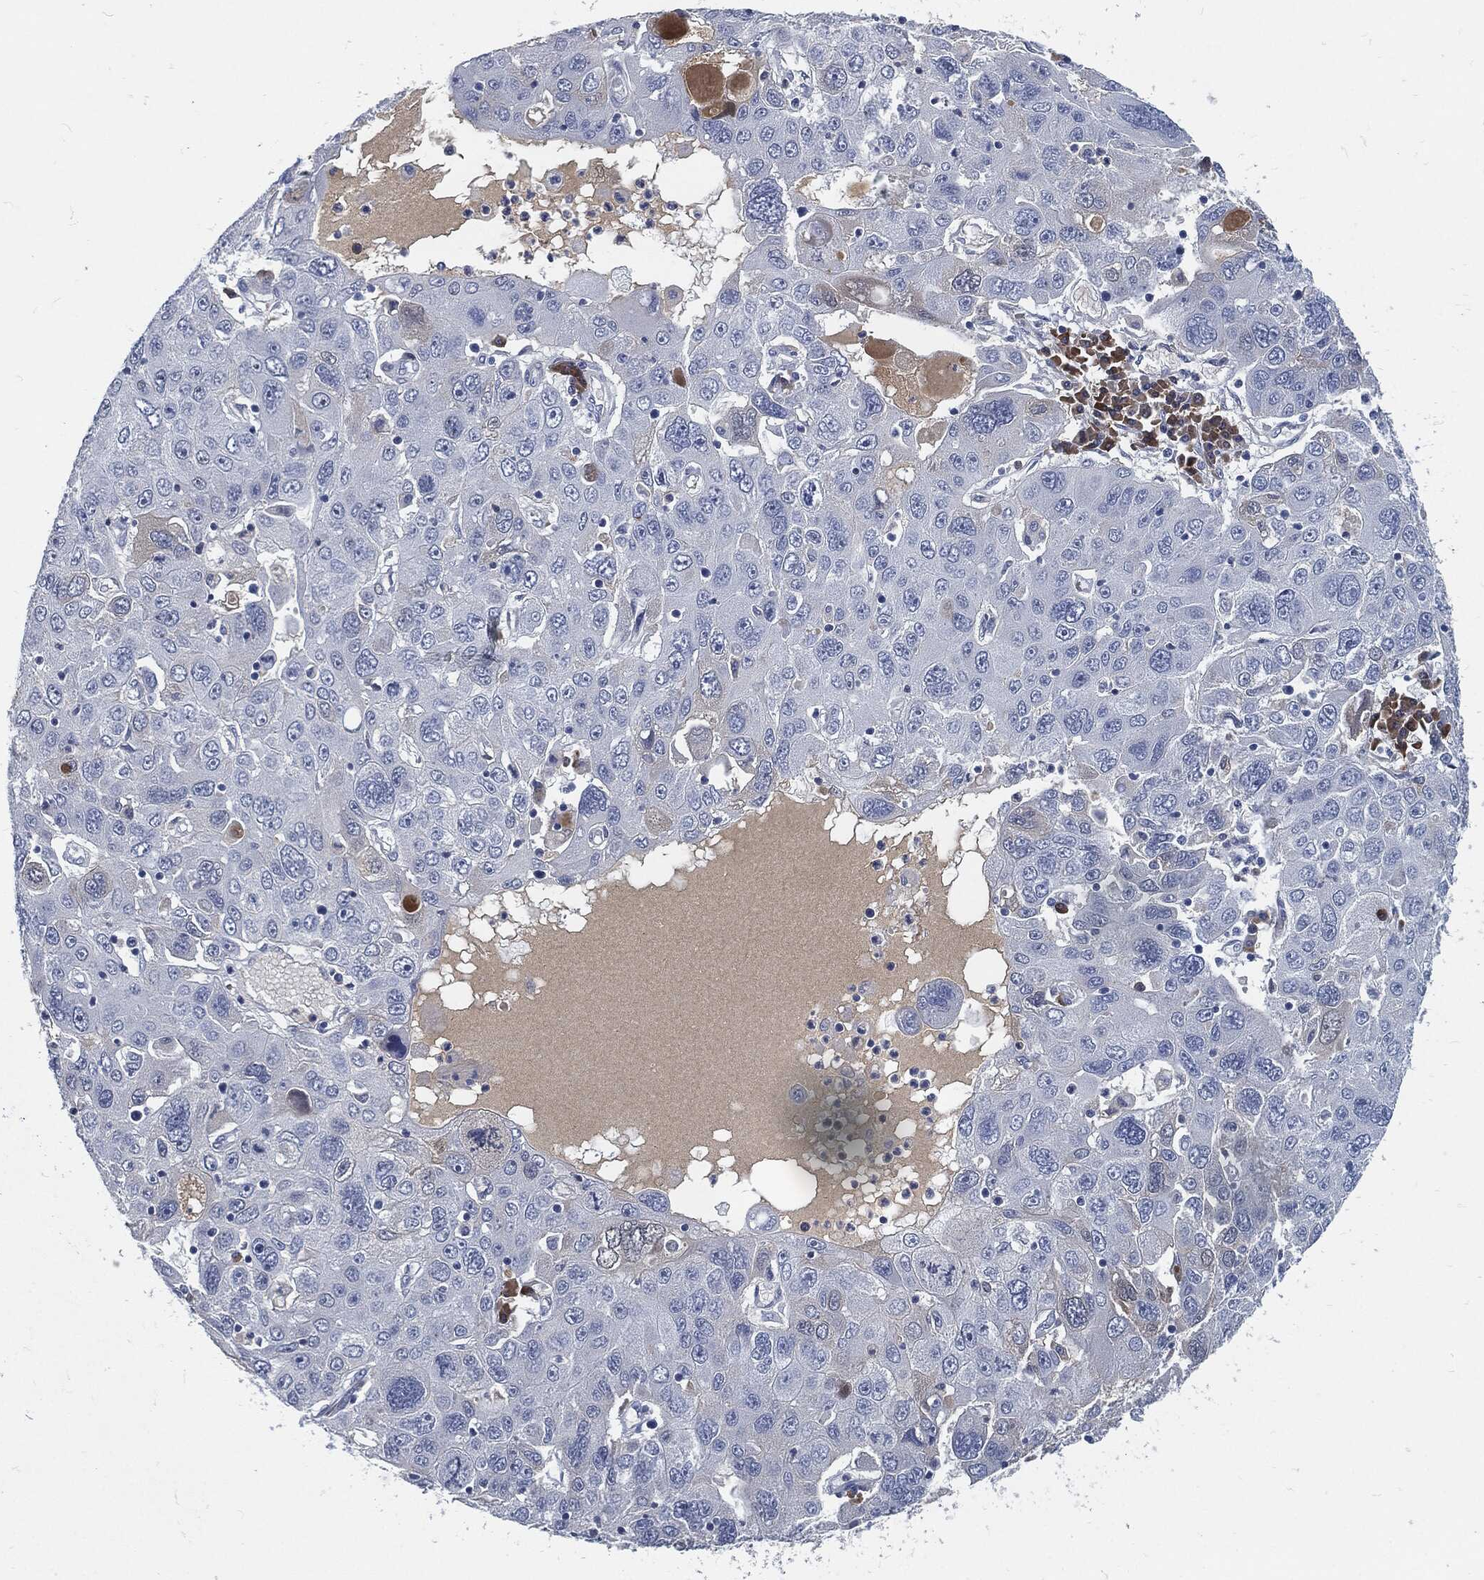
{"staining": {"intensity": "negative", "quantity": "none", "location": "none"}, "tissue": "stomach cancer", "cell_type": "Tumor cells", "image_type": "cancer", "snomed": [{"axis": "morphology", "description": "Adenocarcinoma, NOS"}, {"axis": "topography", "description": "Stomach"}], "caption": "A high-resolution micrograph shows immunohistochemistry (IHC) staining of stomach cancer, which shows no significant positivity in tumor cells.", "gene": "MST1", "patient": {"sex": "male", "age": 56}}